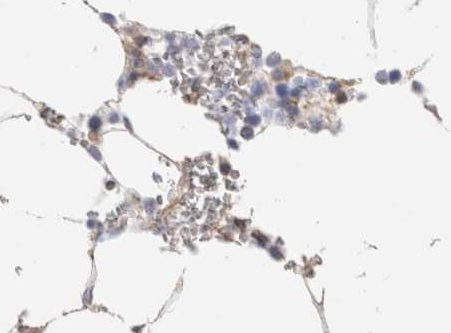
{"staining": {"intensity": "moderate", "quantity": "<25%", "location": "cytoplasmic/membranous"}, "tissue": "bone marrow", "cell_type": "Hematopoietic cells", "image_type": "normal", "snomed": [{"axis": "morphology", "description": "Normal tissue, NOS"}, {"axis": "topography", "description": "Bone marrow"}], "caption": "Moderate cytoplasmic/membranous expression for a protein is seen in about <25% of hematopoietic cells of benign bone marrow using immunohistochemistry.", "gene": "CAPN2", "patient": {"sex": "male", "age": 70}}